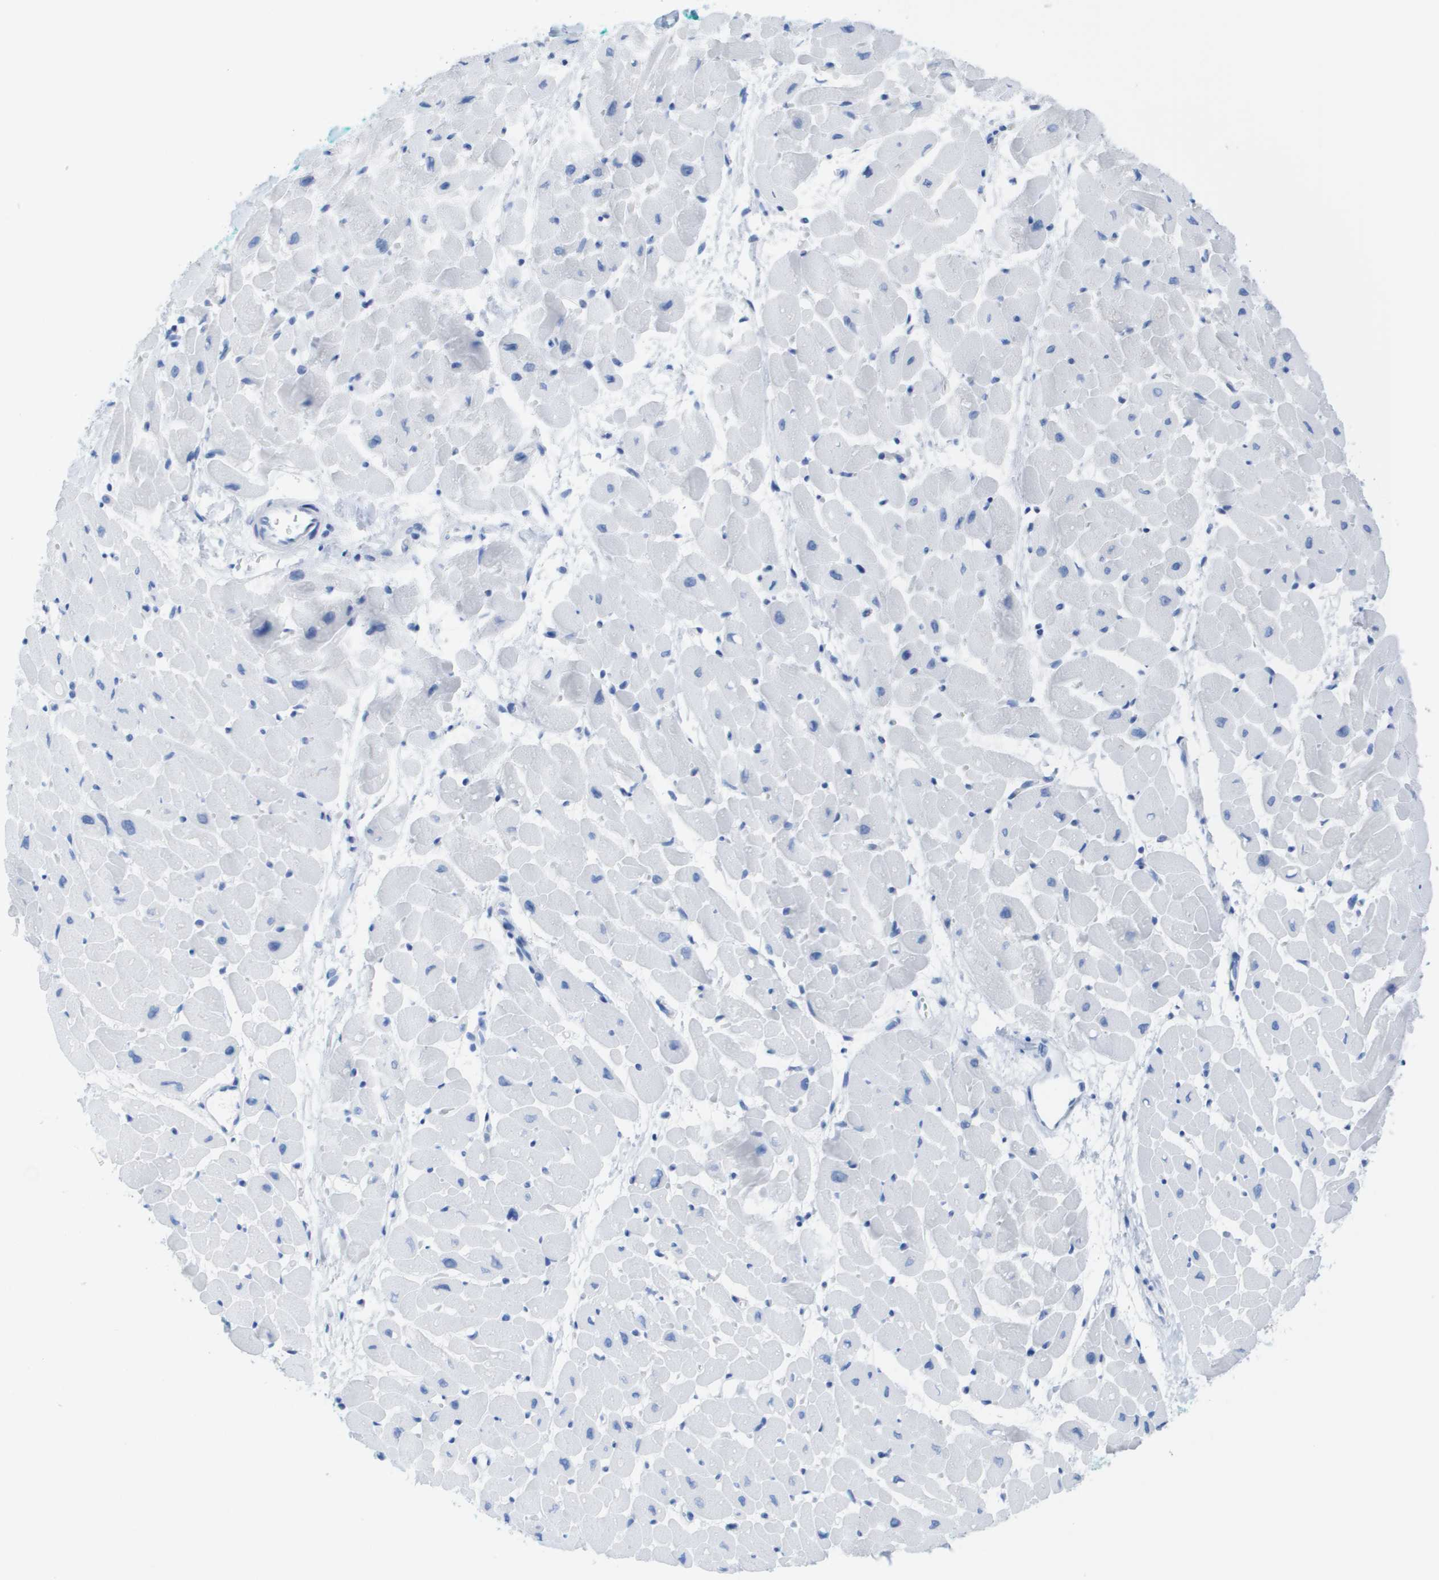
{"staining": {"intensity": "negative", "quantity": "none", "location": "none"}, "tissue": "heart muscle", "cell_type": "Cardiomyocytes", "image_type": "normal", "snomed": [{"axis": "morphology", "description": "Normal tissue, NOS"}, {"axis": "topography", "description": "Heart"}], "caption": "This micrograph is of unremarkable heart muscle stained with IHC to label a protein in brown with the nuclei are counter-stained blue. There is no staining in cardiomyocytes. The staining is performed using DAB (3,3'-diaminobenzidine) brown chromogen with nuclei counter-stained in using hematoxylin.", "gene": "KCNA3", "patient": {"sex": "male", "age": 45}}